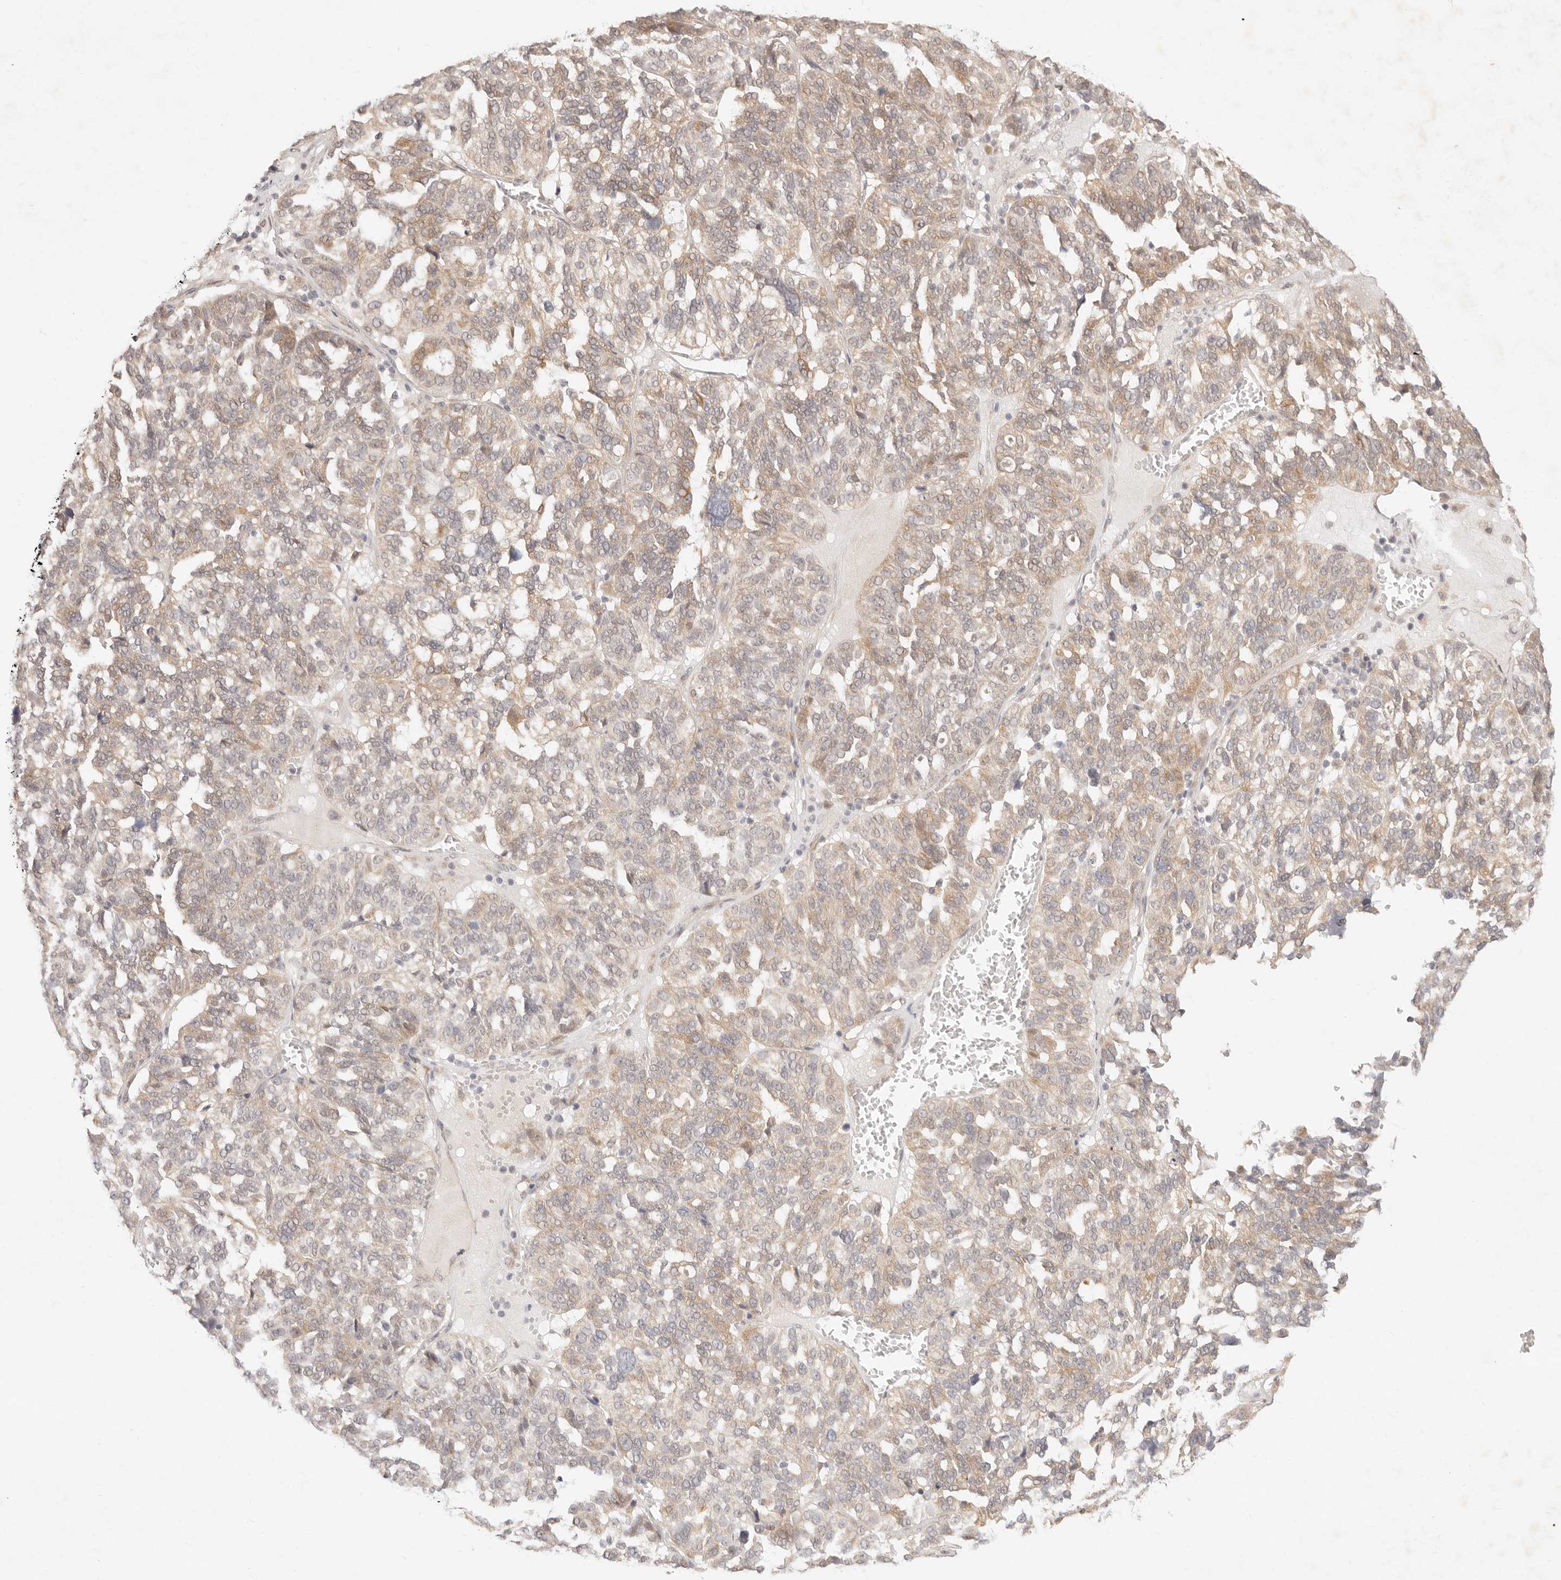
{"staining": {"intensity": "moderate", "quantity": "<25%", "location": "cytoplasmic/membranous"}, "tissue": "ovarian cancer", "cell_type": "Tumor cells", "image_type": "cancer", "snomed": [{"axis": "morphology", "description": "Cystadenocarcinoma, serous, NOS"}, {"axis": "topography", "description": "Ovary"}], "caption": "Protein expression analysis of serous cystadenocarcinoma (ovarian) exhibits moderate cytoplasmic/membranous positivity in approximately <25% of tumor cells. (DAB (3,3'-diaminobenzidine) IHC, brown staining for protein, blue staining for nuclei).", "gene": "GPR156", "patient": {"sex": "female", "age": 59}}